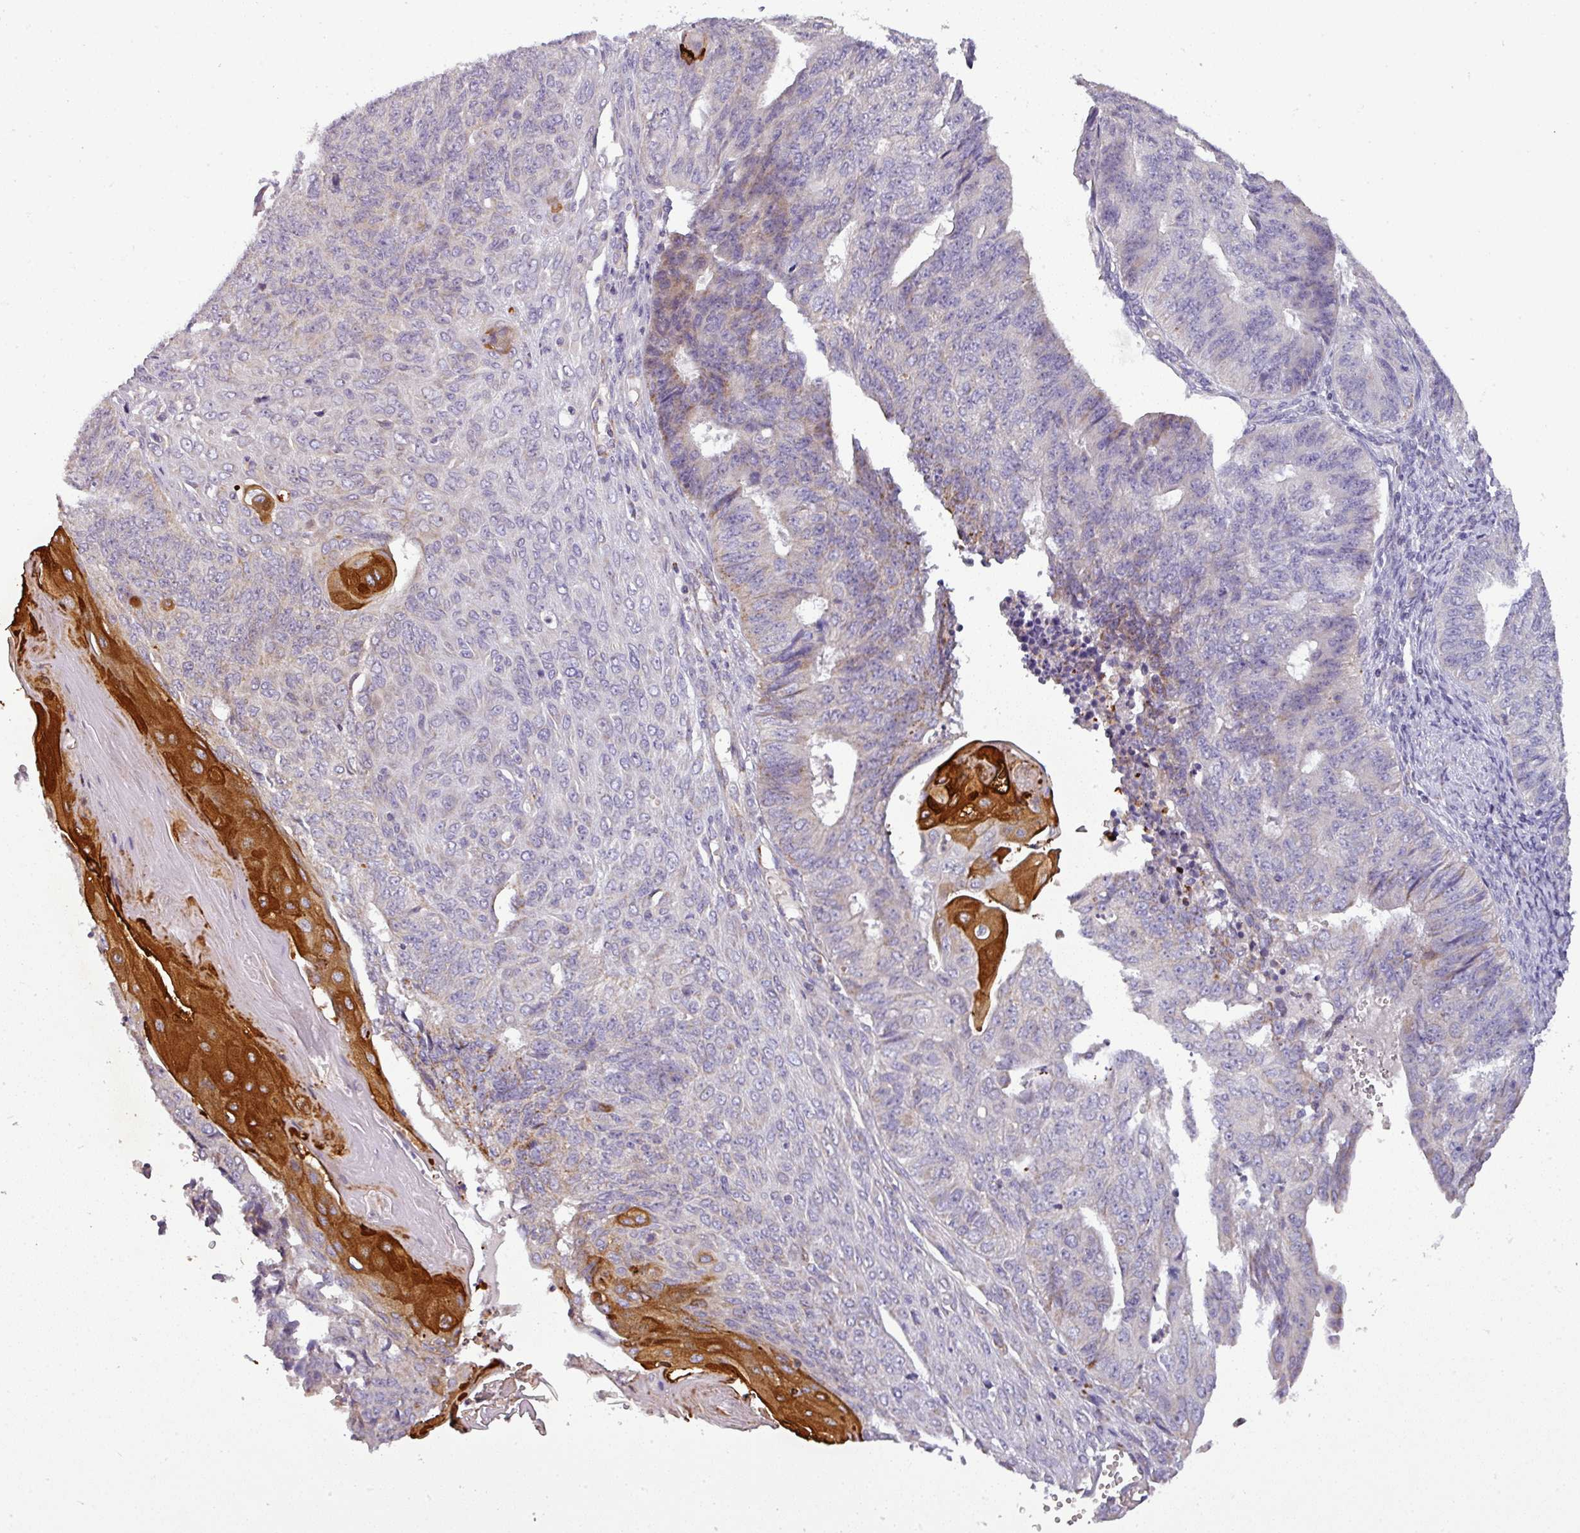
{"staining": {"intensity": "strong", "quantity": "<25%", "location": "cytoplasmic/membranous"}, "tissue": "endometrial cancer", "cell_type": "Tumor cells", "image_type": "cancer", "snomed": [{"axis": "morphology", "description": "Adenocarcinoma, NOS"}, {"axis": "topography", "description": "Endometrium"}], "caption": "A photomicrograph showing strong cytoplasmic/membranous expression in approximately <25% of tumor cells in endometrial adenocarcinoma, as visualized by brown immunohistochemical staining.", "gene": "PNMA6A", "patient": {"sex": "female", "age": 32}}